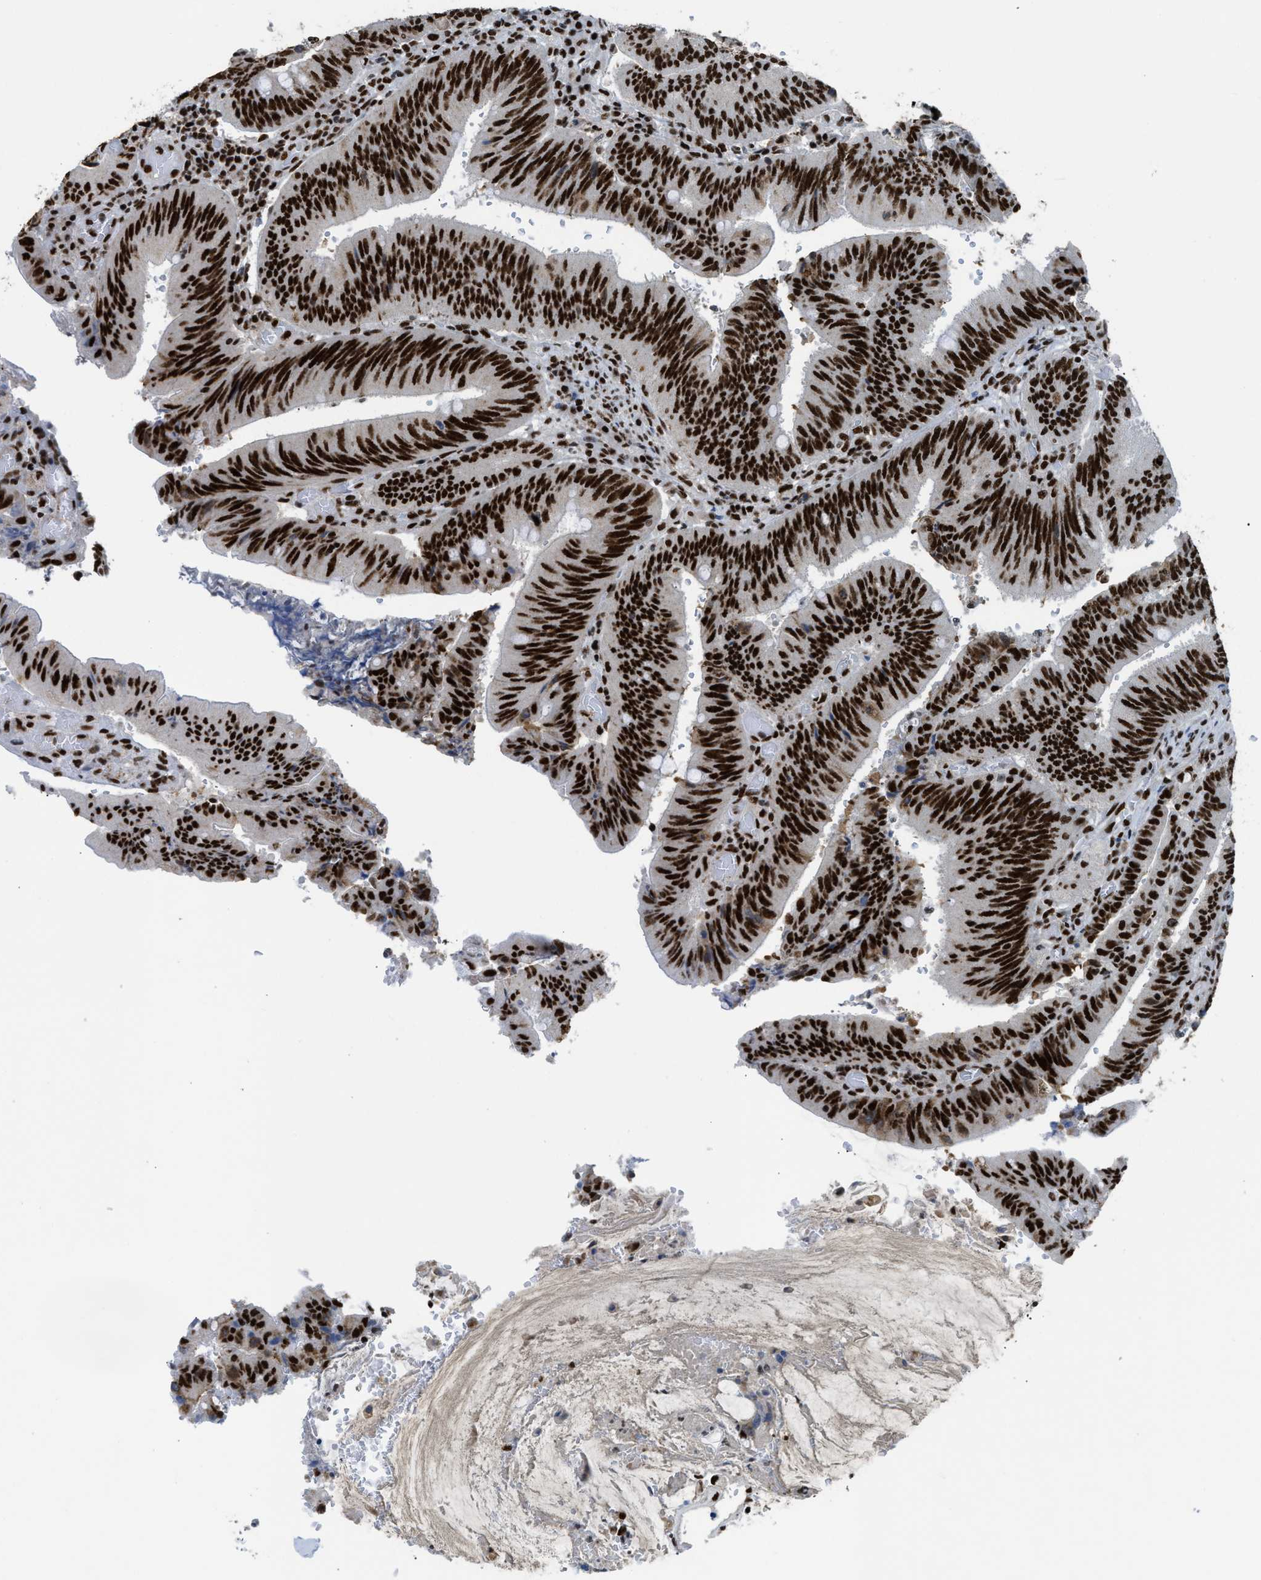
{"staining": {"intensity": "strong", "quantity": ">75%", "location": "nuclear"}, "tissue": "colorectal cancer", "cell_type": "Tumor cells", "image_type": "cancer", "snomed": [{"axis": "morphology", "description": "Normal tissue, NOS"}, {"axis": "morphology", "description": "Adenocarcinoma, NOS"}, {"axis": "topography", "description": "Rectum"}], "caption": "Protein analysis of adenocarcinoma (colorectal) tissue reveals strong nuclear expression in about >75% of tumor cells. Using DAB (brown) and hematoxylin (blue) stains, captured at high magnification using brightfield microscopy.", "gene": "SCAF4", "patient": {"sex": "female", "age": 66}}